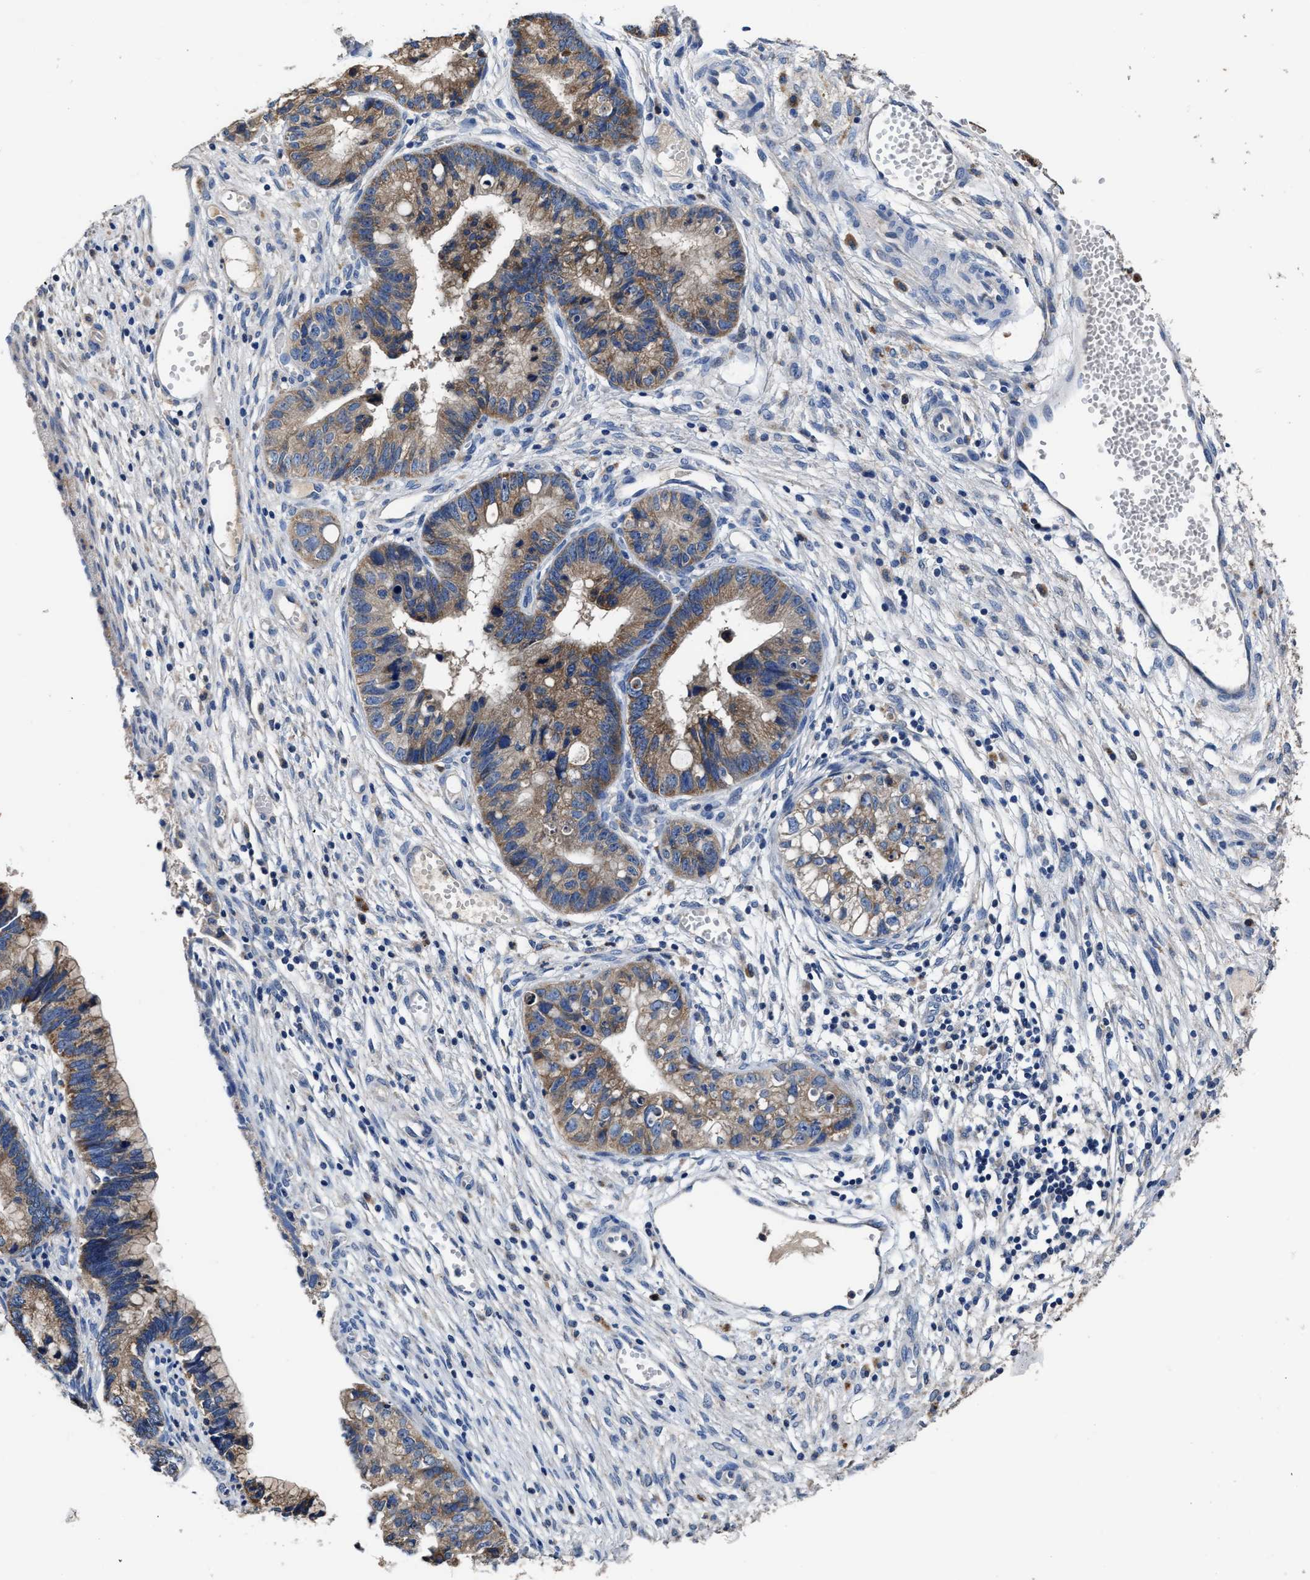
{"staining": {"intensity": "moderate", "quantity": ">75%", "location": "cytoplasmic/membranous"}, "tissue": "cervical cancer", "cell_type": "Tumor cells", "image_type": "cancer", "snomed": [{"axis": "morphology", "description": "Adenocarcinoma, NOS"}, {"axis": "topography", "description": "Cervix"}], "caption": "Human cervical adenocarcinoma stained for a protein (brown) demonstrates moderate cytoplasmic/membranous positive positivity in about >75% of tumor cells.", "gene": "UBR4", "patient": {"sex": "female", "age": 44}}